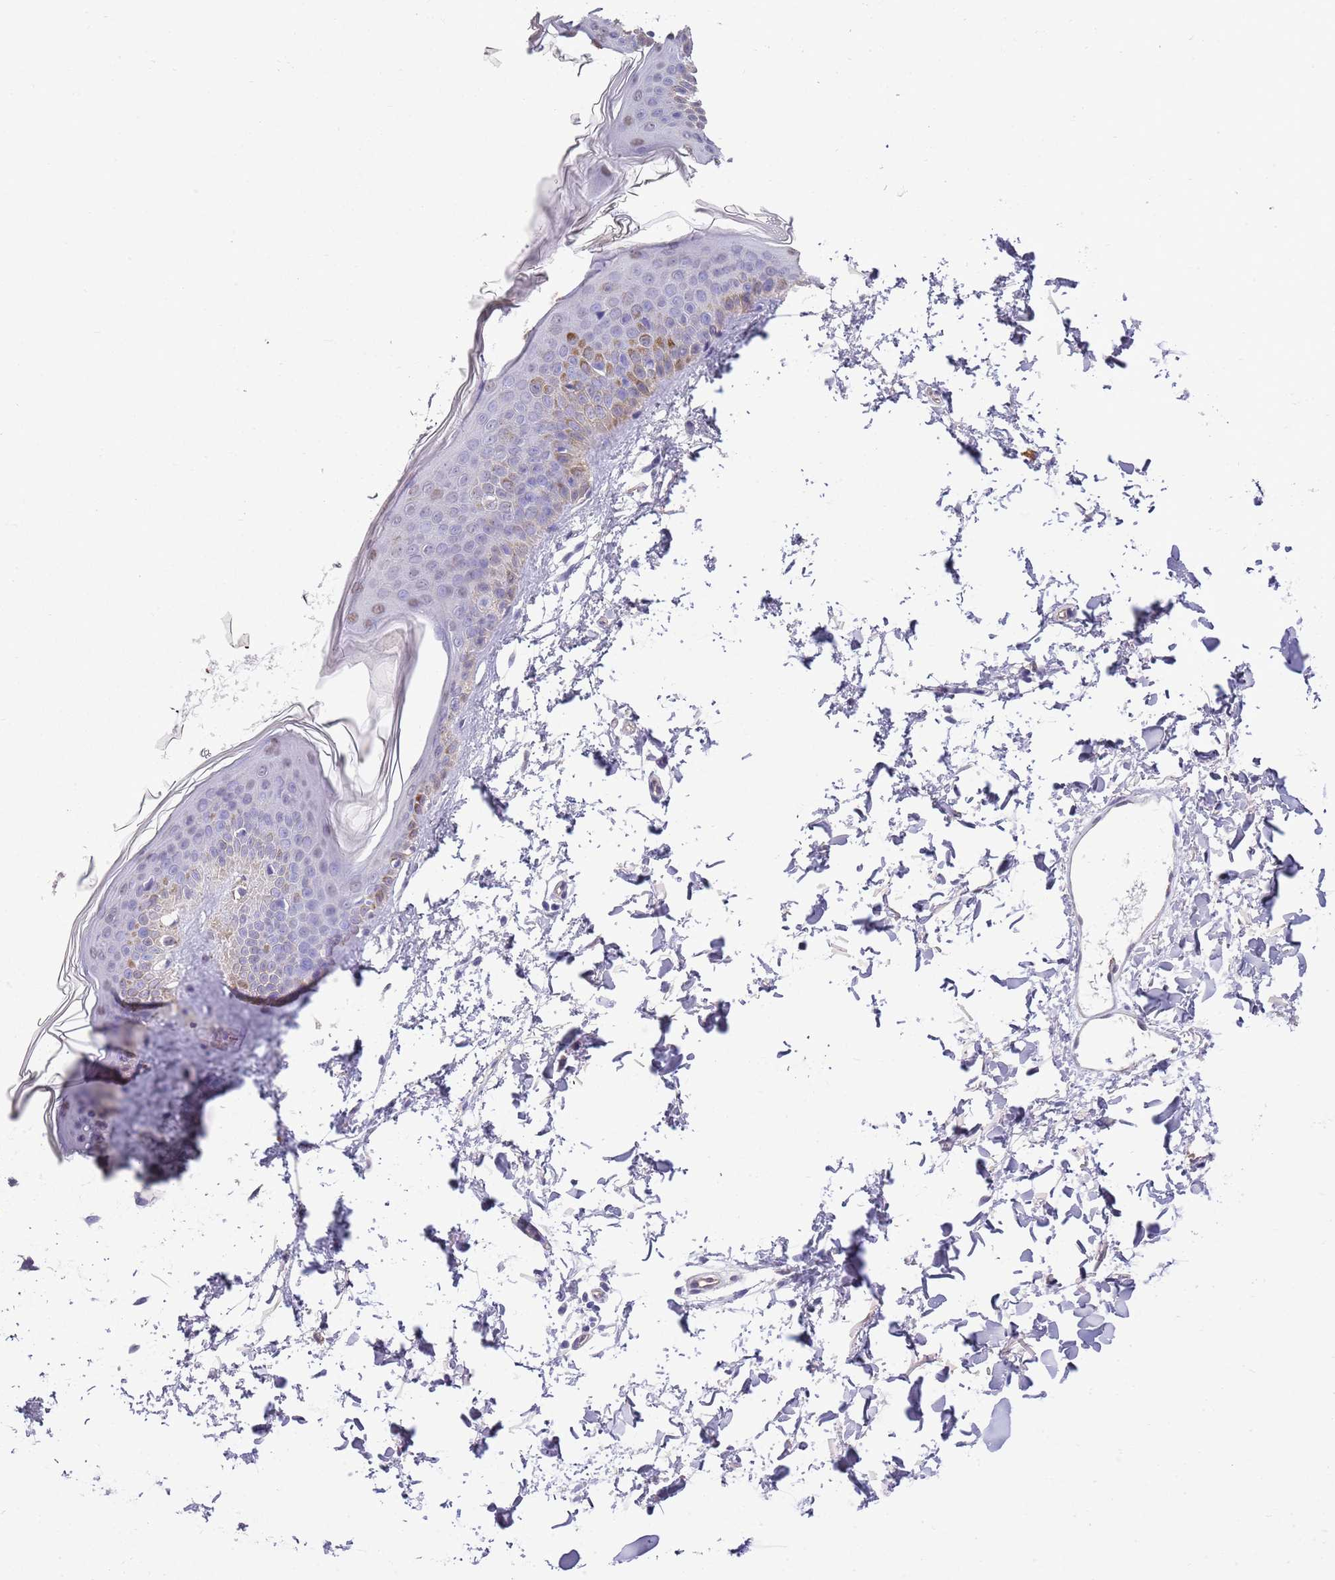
{"staining": {"intensity": "negative", "quantity": "none", "location": "none"}, "tissue": "skin", "cell_type": "Fibroblasts", "image_type": "normal", "snomed": [{"axis": "morphology", "description": "Normal tissue, NOS"}, {"axis": "topography", "description": "Skin"}], "caption": "Immunohistochemistry photomicrograph of normal human skin stained for a protein (brown), which displays no expression in fibroblasts. (DAB IHC, high magnification).", "gene": "CTRC", "patient": {"sex": "female", "age": 58}}